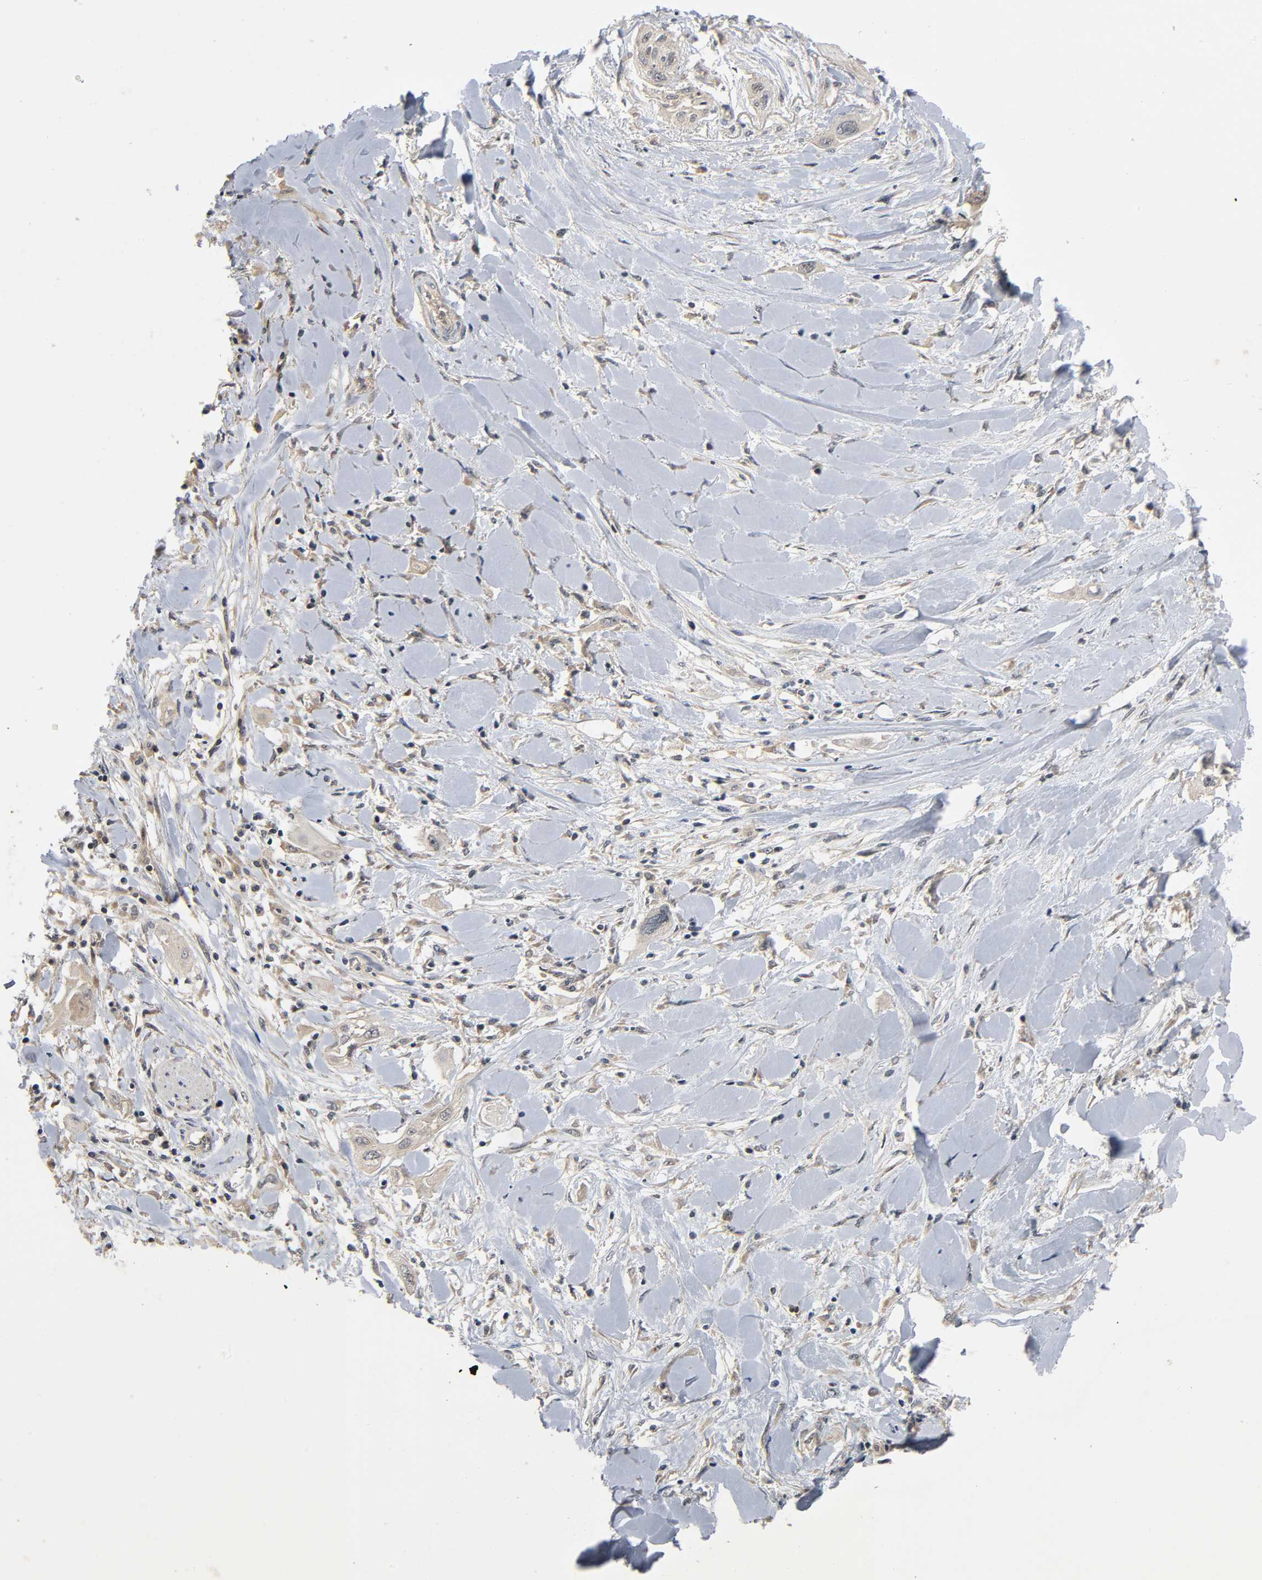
{"staining": {"intensity": "weak", "quantity": ">75%", "location": "cytoplasmic/membranous"}, "tissue": "lung cancer", "cell_type": "Tumor cells", "image_type": "cancer", "snomed": [{"axis": "morphology", "description": "Squamous cell carcinoma, NOS"}, {"axis": "topography", "description": "Lung"}], "caption": "Immunohistochemical staining of squamous cell carcinoma (lung) reveals low levels of weak cytoplasmic/membranous staining in approximately >75% of tumor cells.", "gene": "MAPK8", "patient": {"sex": "female", "age": 47}}